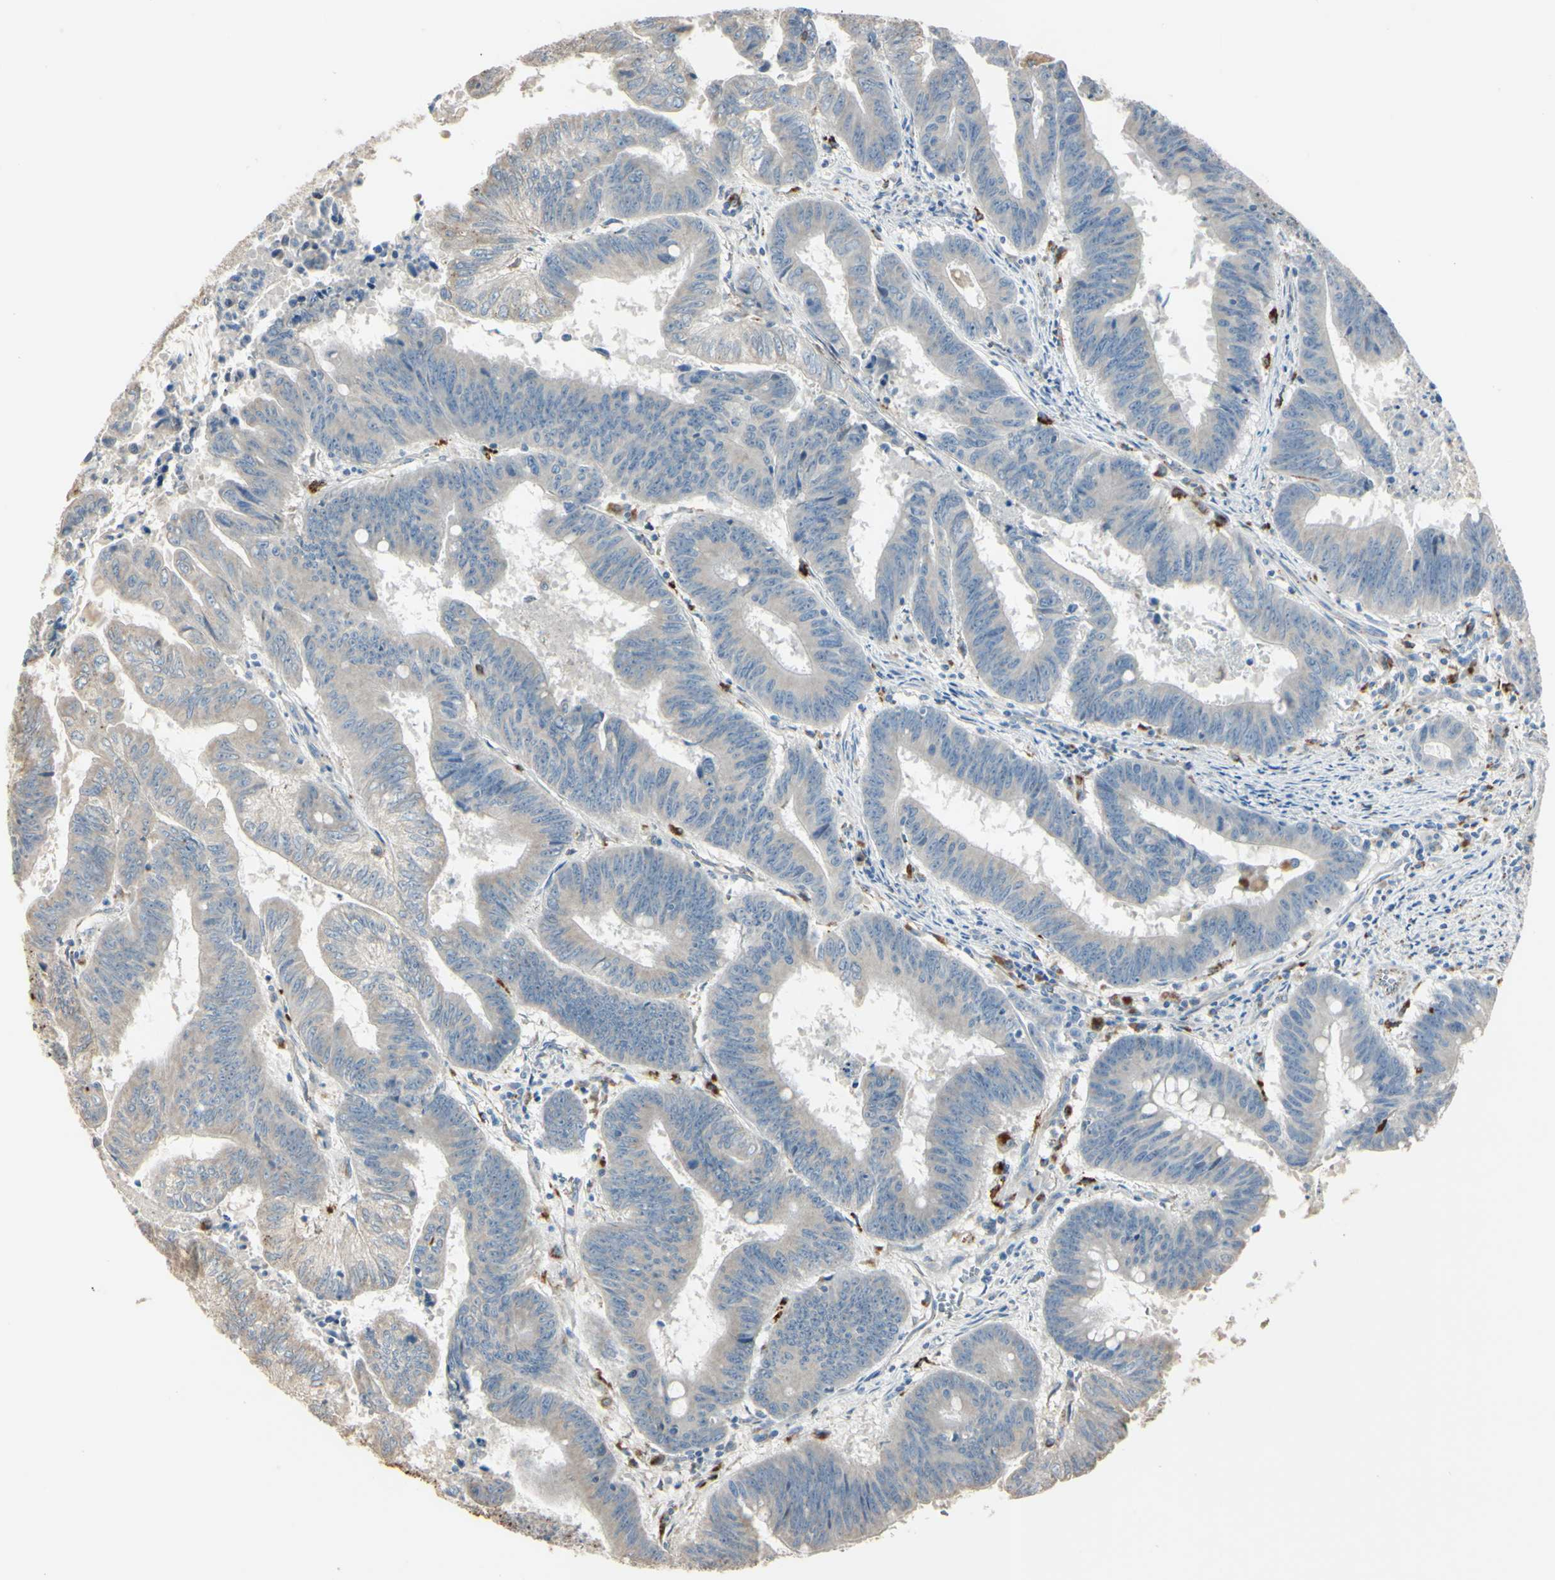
{"staining": {"intensity": "weak", "quantity": ">75%", "location": "cytoplasmic/membranous"}, "tissue": "colorectal cancer", "cell_type": "Tumor cells", "image_type": "cancer", "snomed": [{"axis": "morphology", "description": "Adenocarcinoma, NOS"}, {"axis": "topography", "description": "Colon"}], "caption": "Immunohistochemistry (DAB) staining of human colorectal adenocarcinoma shows weak cytoplasmic/membranous protein staining in approximately >75% of tumor cells. (Stains: DAB in brown, nuclei in blue, Microscopy: brightfield microscopy at high magnification).", "gene": "ANGPTL1", "patient": {"sex": "male", "age": 45}}